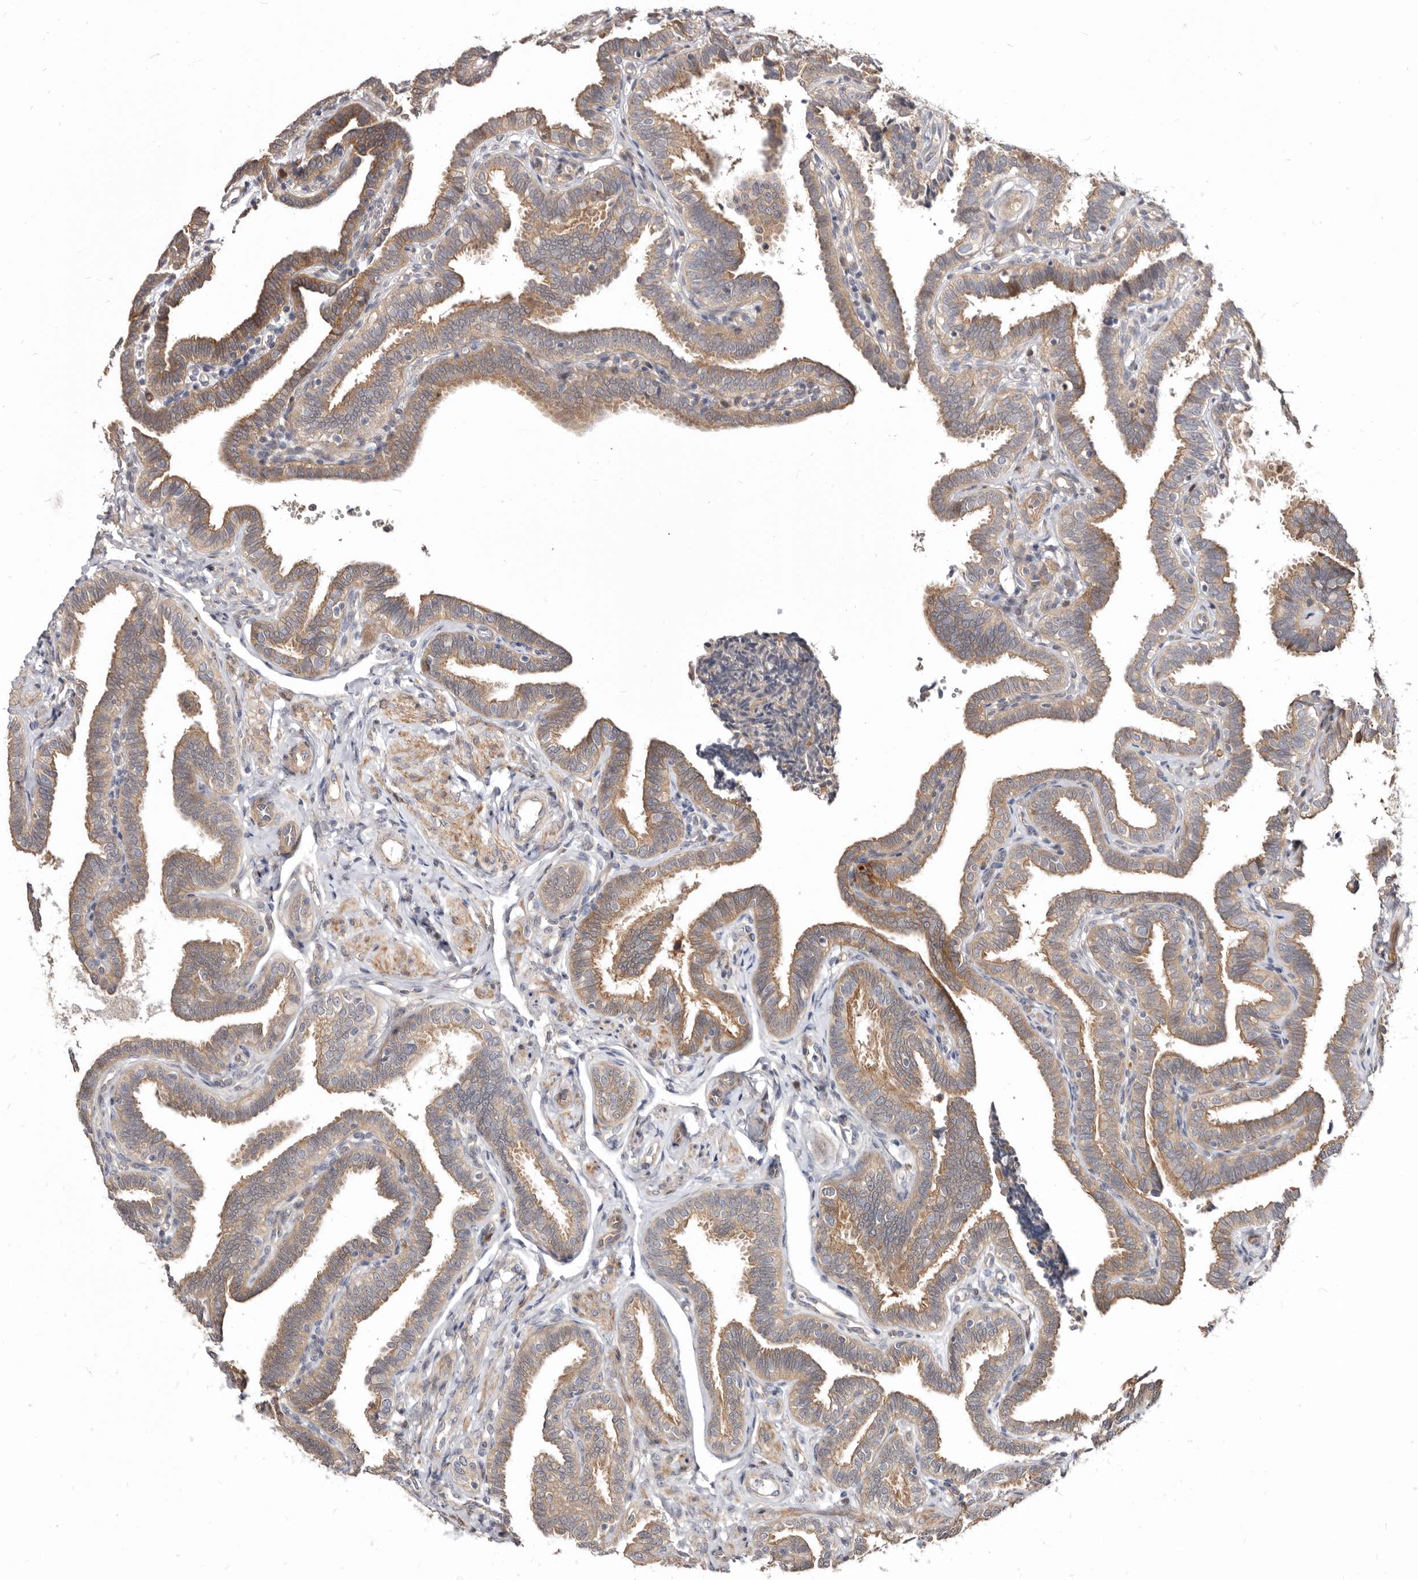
{"staining": {"intensity": "moderate", "quantity": ">75%", "location": "cytoplasmic/membranous"}, "tissue": "fallopian tube", "cell_type": "Glandular cells", "image_type": "normal", "snomed": [{"axis": "morphology", "description": "Normal tissue, NOS"}, {"axis": "topography", "description": "Fallopian tube"}], "caption": "This is an image of IHC staining of unremarkable fallopian tube, which shows moderate positivity in the cytoplasmic/membranous of glandular cells.", "gene": "GPATCH4", "patient": {"sex": "female", "age": 39}}